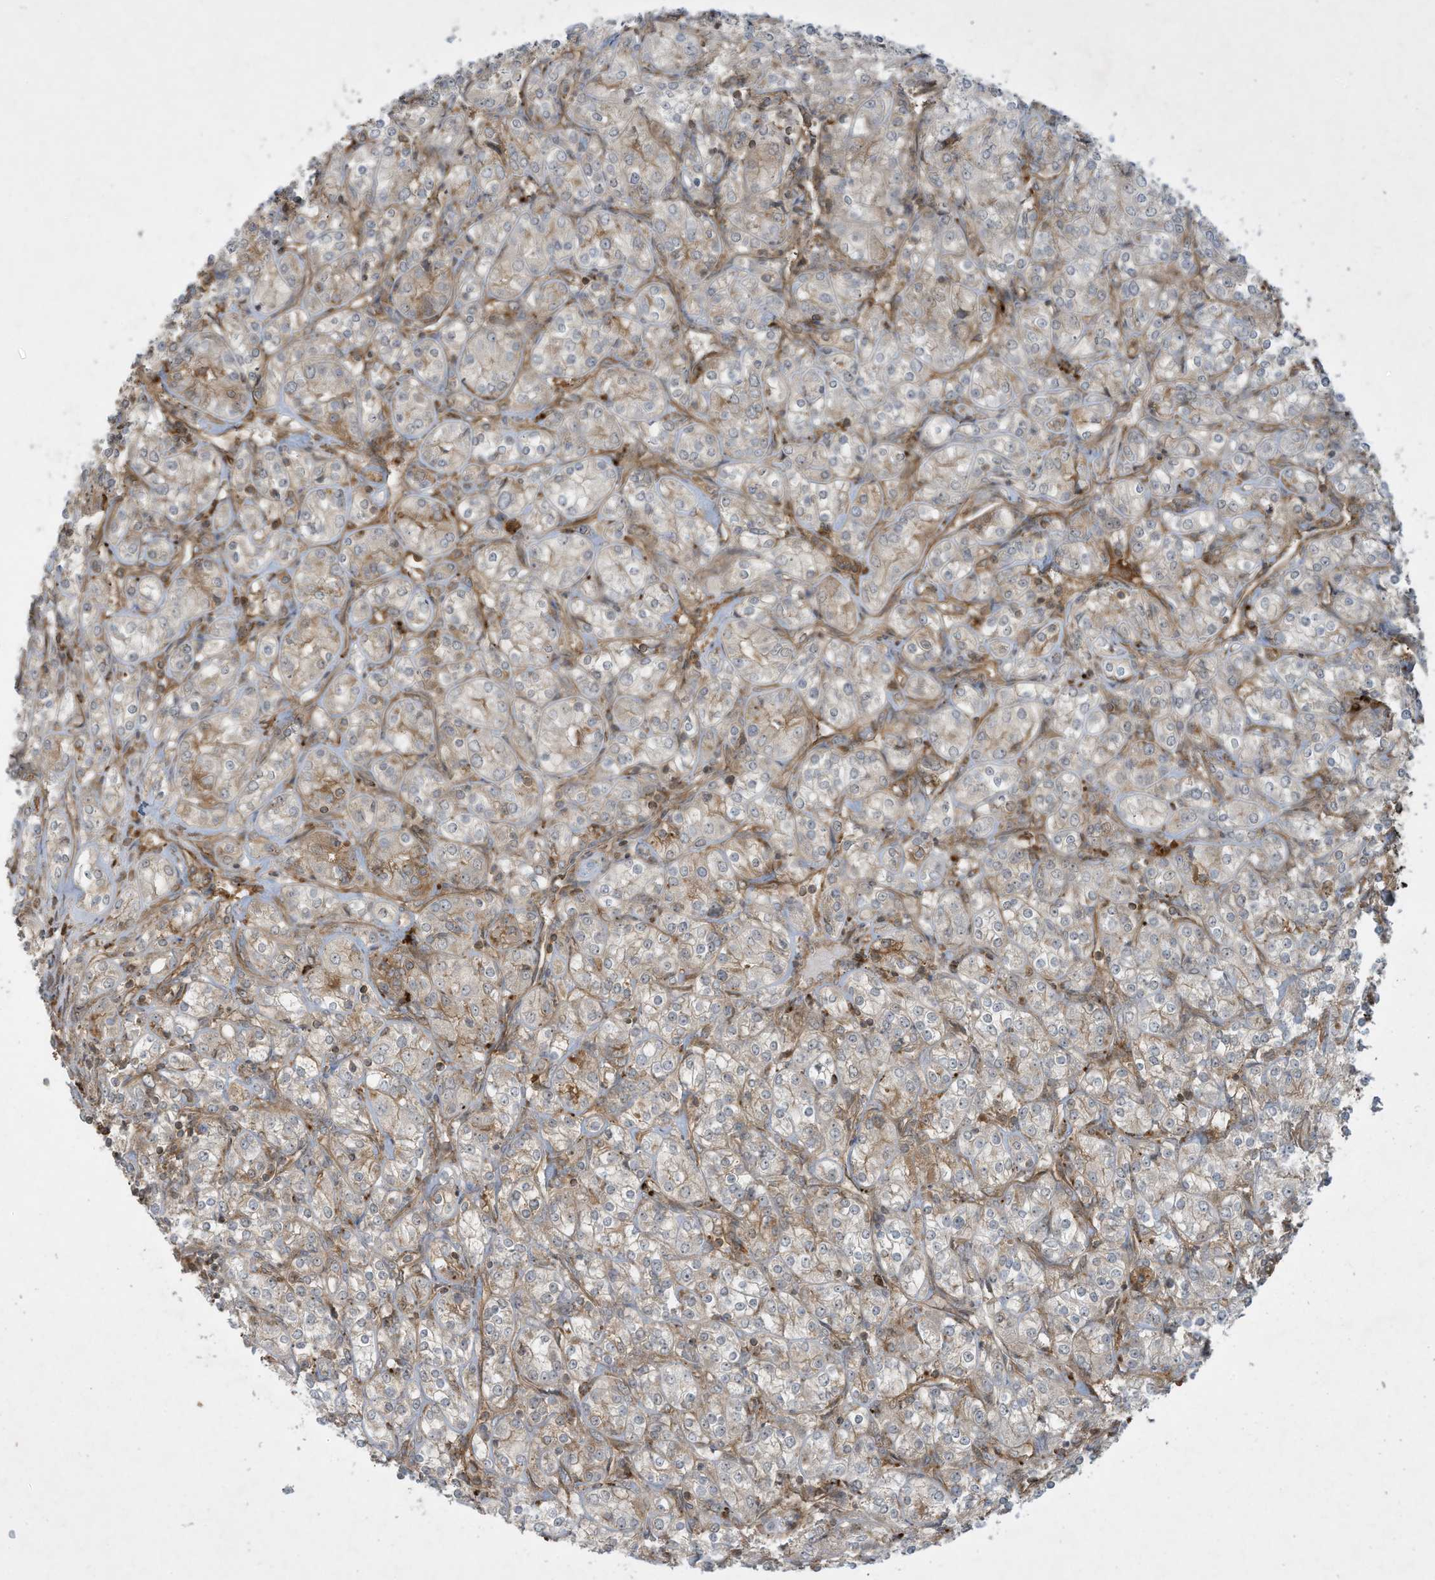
{"staining": {"intensity": "negative", "quantity": "none", "location": "none"}, "tissue": "renal cancer", "cell_type": "Tumor cells", "image_type": "cancer", "snomed": [{"axis": "morphology", "description": "Adenocarcinoma, NOS"}, {"axis": "topography", "description": "Kidney"}], "caption": "IHC of human adenocarcinoma (renal) reveals no positivity in tumor cells.", "gene": "DDIT4", "patient": {"sex": "male", "age": 77}}